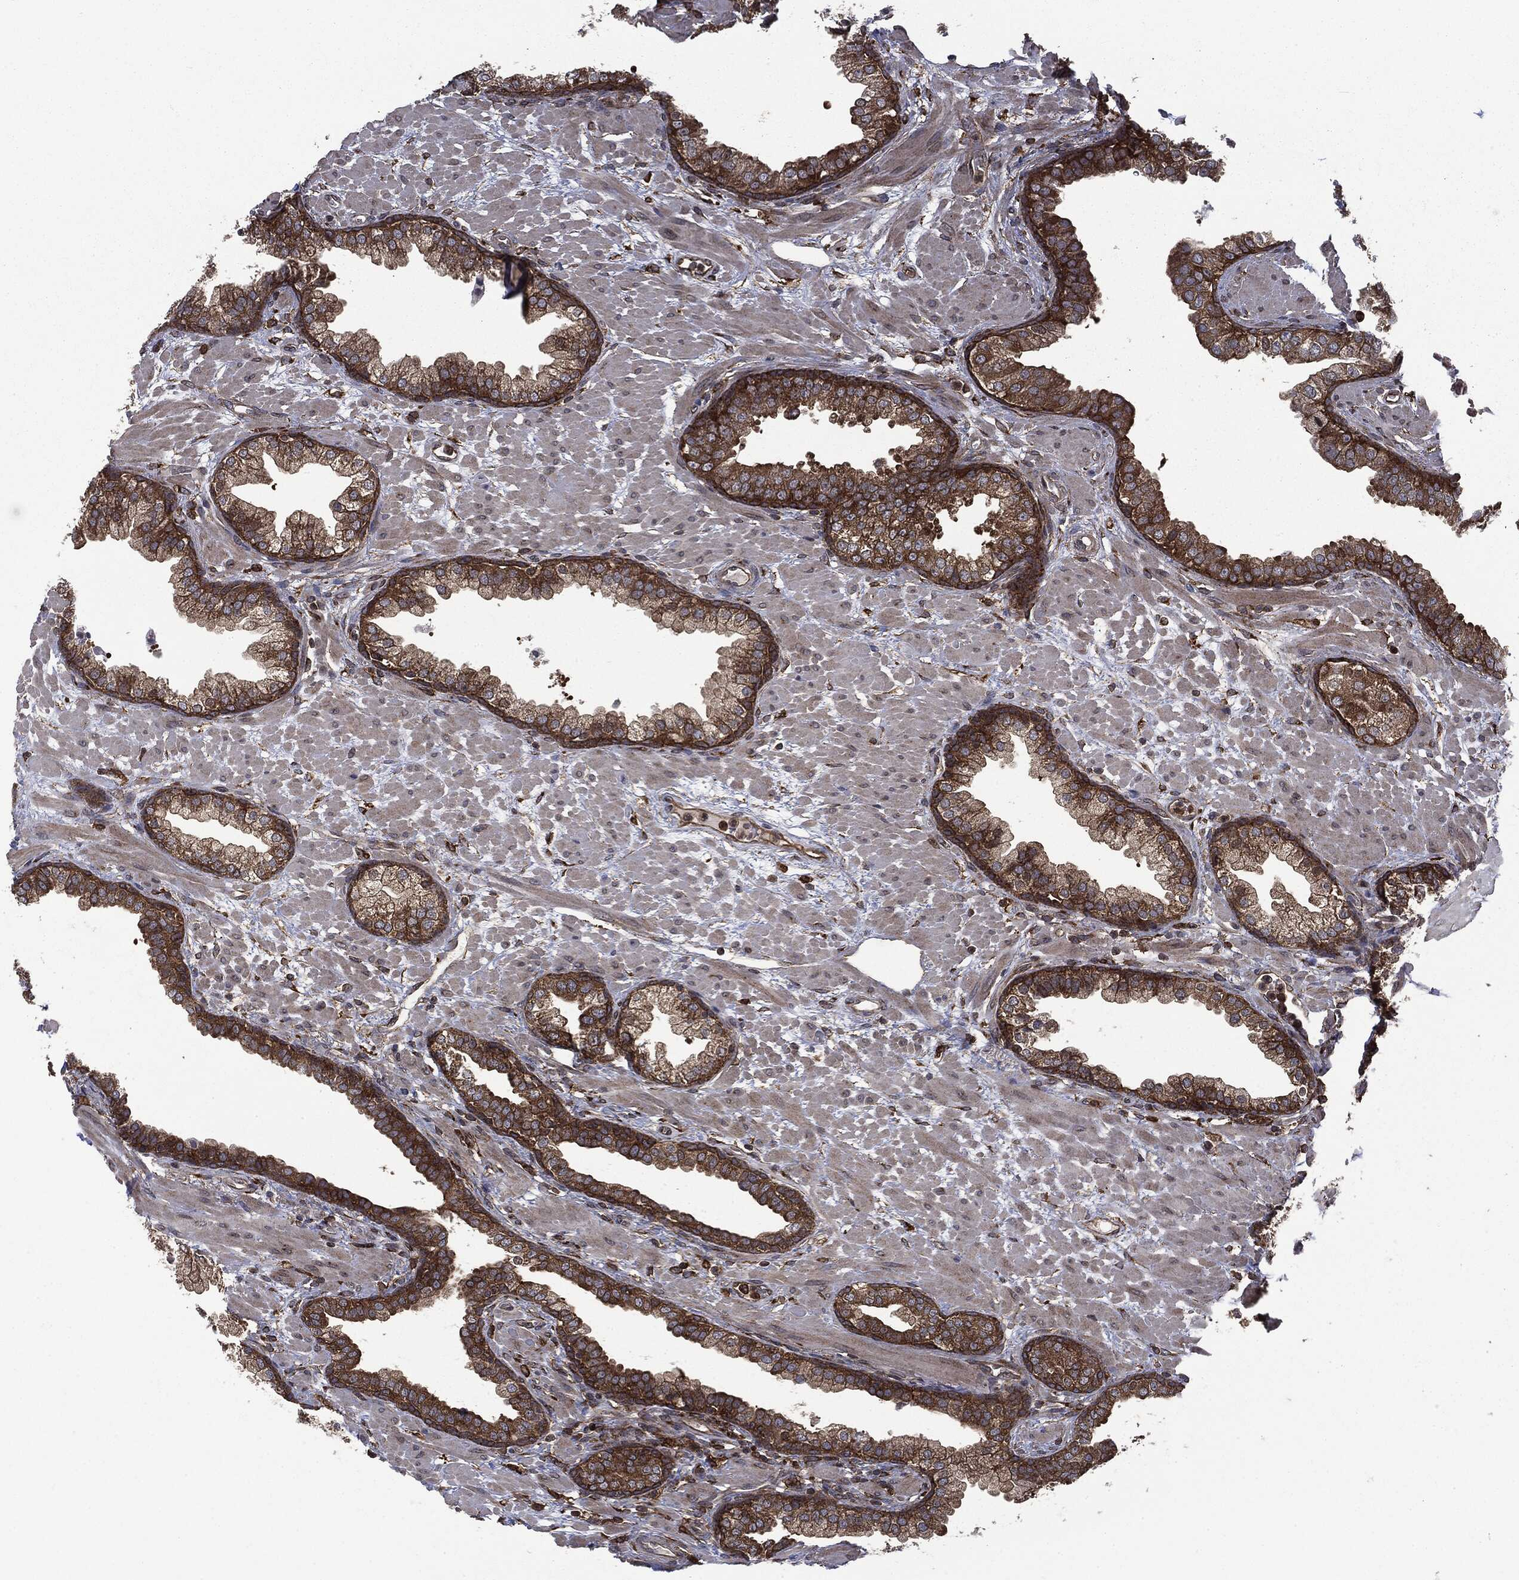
{"staining": {"intensity": "strong", "quantity": "25%-75%", "location": "cytoplasmic/membranous"}, "tissue": "prostate", "cell_type": "Glandular cells", "image_type": "normal", "snomed": [{"axis": "morphology", "description": "Normal tissue, NOS"}, {"axis": "topography", "description": "Prostate"}], "caption": "Brown immunohistochemical staining in unremarkable human prostate exhibits strong cytoplasmic/membranous staining in approximately 25%-75% of glandular cells.", "gene": "SNX5", "patient": {"sex": "male", "age": 63}}